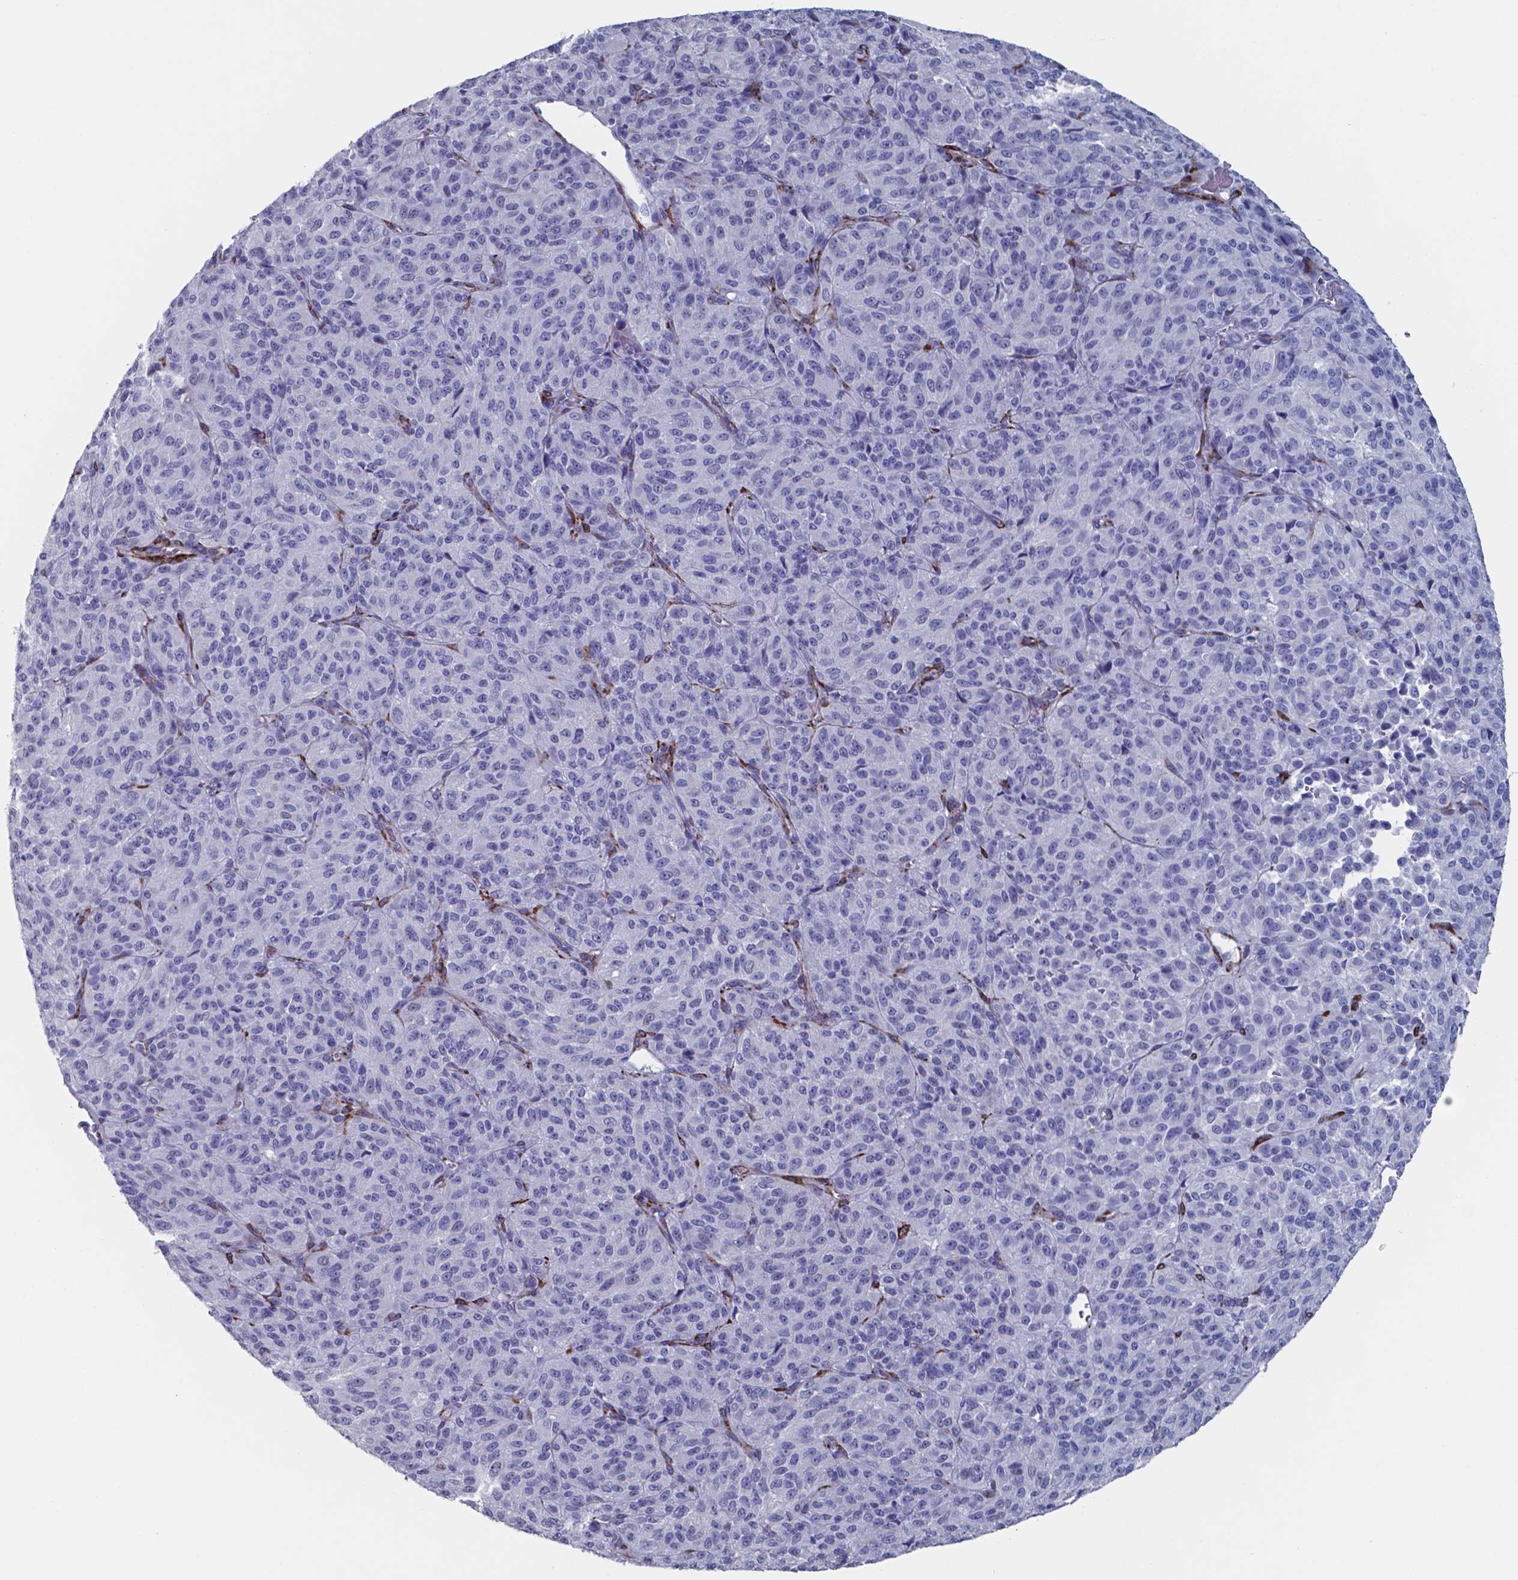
{"staining": {"intensity": "negative", "quantity": "none", "location": "none"}, "tissue": "melanoma", "cell_type": "Tumor cells", "image_type": "cancer", "snomed": [{"axis": "morphology", "description": "Malignant melanoma, Metastatic site"}, {"axis": "topography", "description": "Brain"}], "caption": "DAB immunohistochemical staining of malignant melanoma (metastatic site) demonstrates no significant staining in tumor cells.", "gene": "PLA2R1", "patient": {"sex": "female", "age": 56}}